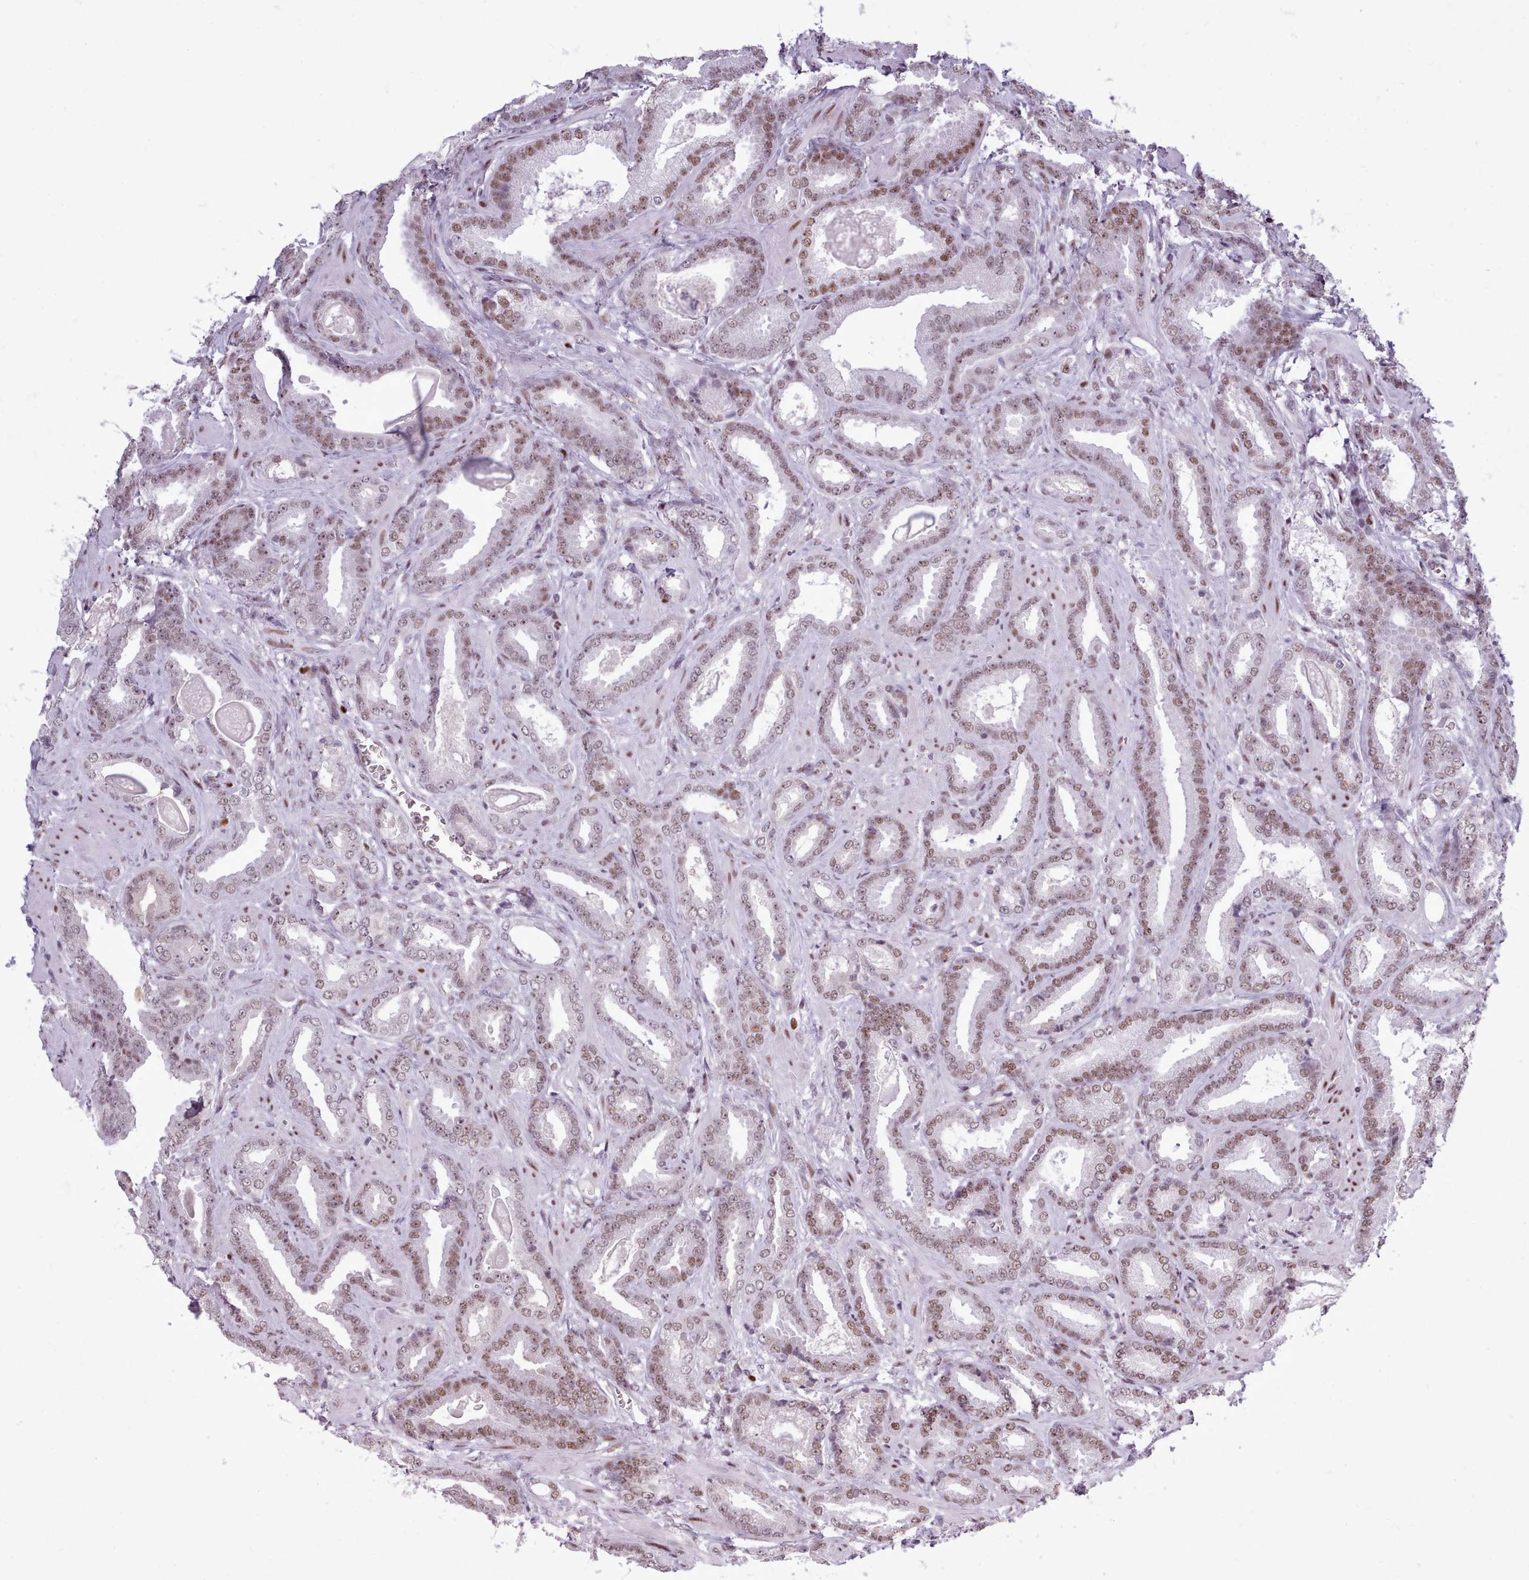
{"staining": {"intensity": "moderate", "quantity": ">75%", "location": "nuclear"}, "tissue": "prostate cancer", "cell_type": "Tumor cells", "image_type": "cancer", "snomed": [{"axis": "morphology", "description": "Adenocarcinoma, Low grade"}, {"axis": "topography", "description": "Prostate"}], "caption": "High-power microscopy captured an immunohistochemistry (IHC) histopathology image of adenocarcinoma (low-grade) (prostate), revealing moderate nuclear expression in approximately >75% of tumor cells.", "gene": "SRSF4", "patient": {"sex": "male", "age": 62}}